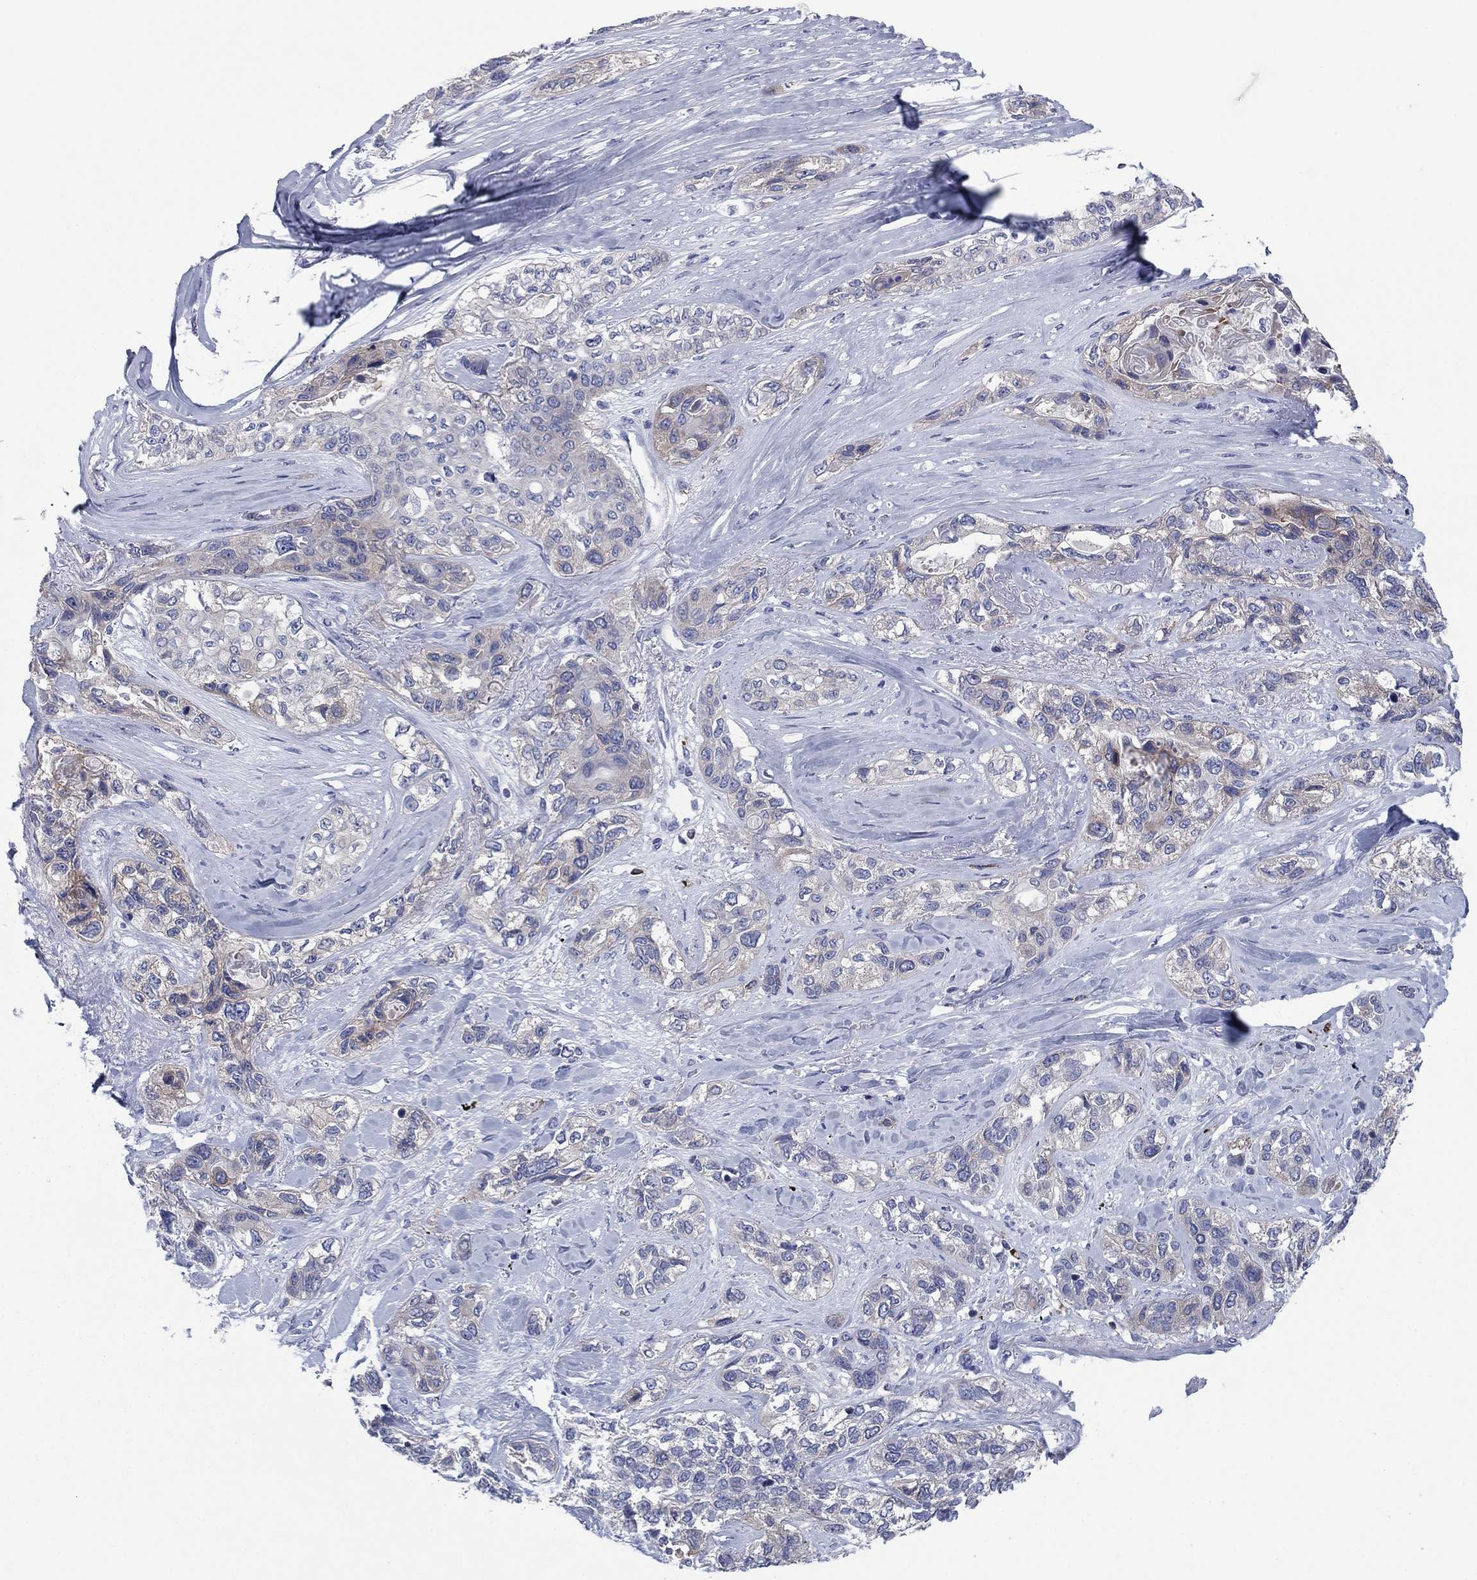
{"staining": {"intensity": "weak", "quantity": "<25%", "location": "cytoplasmic/membranous"}, "tissue": "lung cancer", "cell_type": "Tumor cells", "image_type": "cancer", "snomed": [{"axis": "morphology", "description": "Squamous cell carcinoma, NOS"}, {"axis": "topography", "description": "Lung"}], "caption": "The image displays no significant positivity in tumor cells of lung cancer. (DAB (3,3'-diaminobenzidine) IHC with hematoxylin counter stain).", "gene": "PVR", "patient": {"sex": "female", "age": 70}}